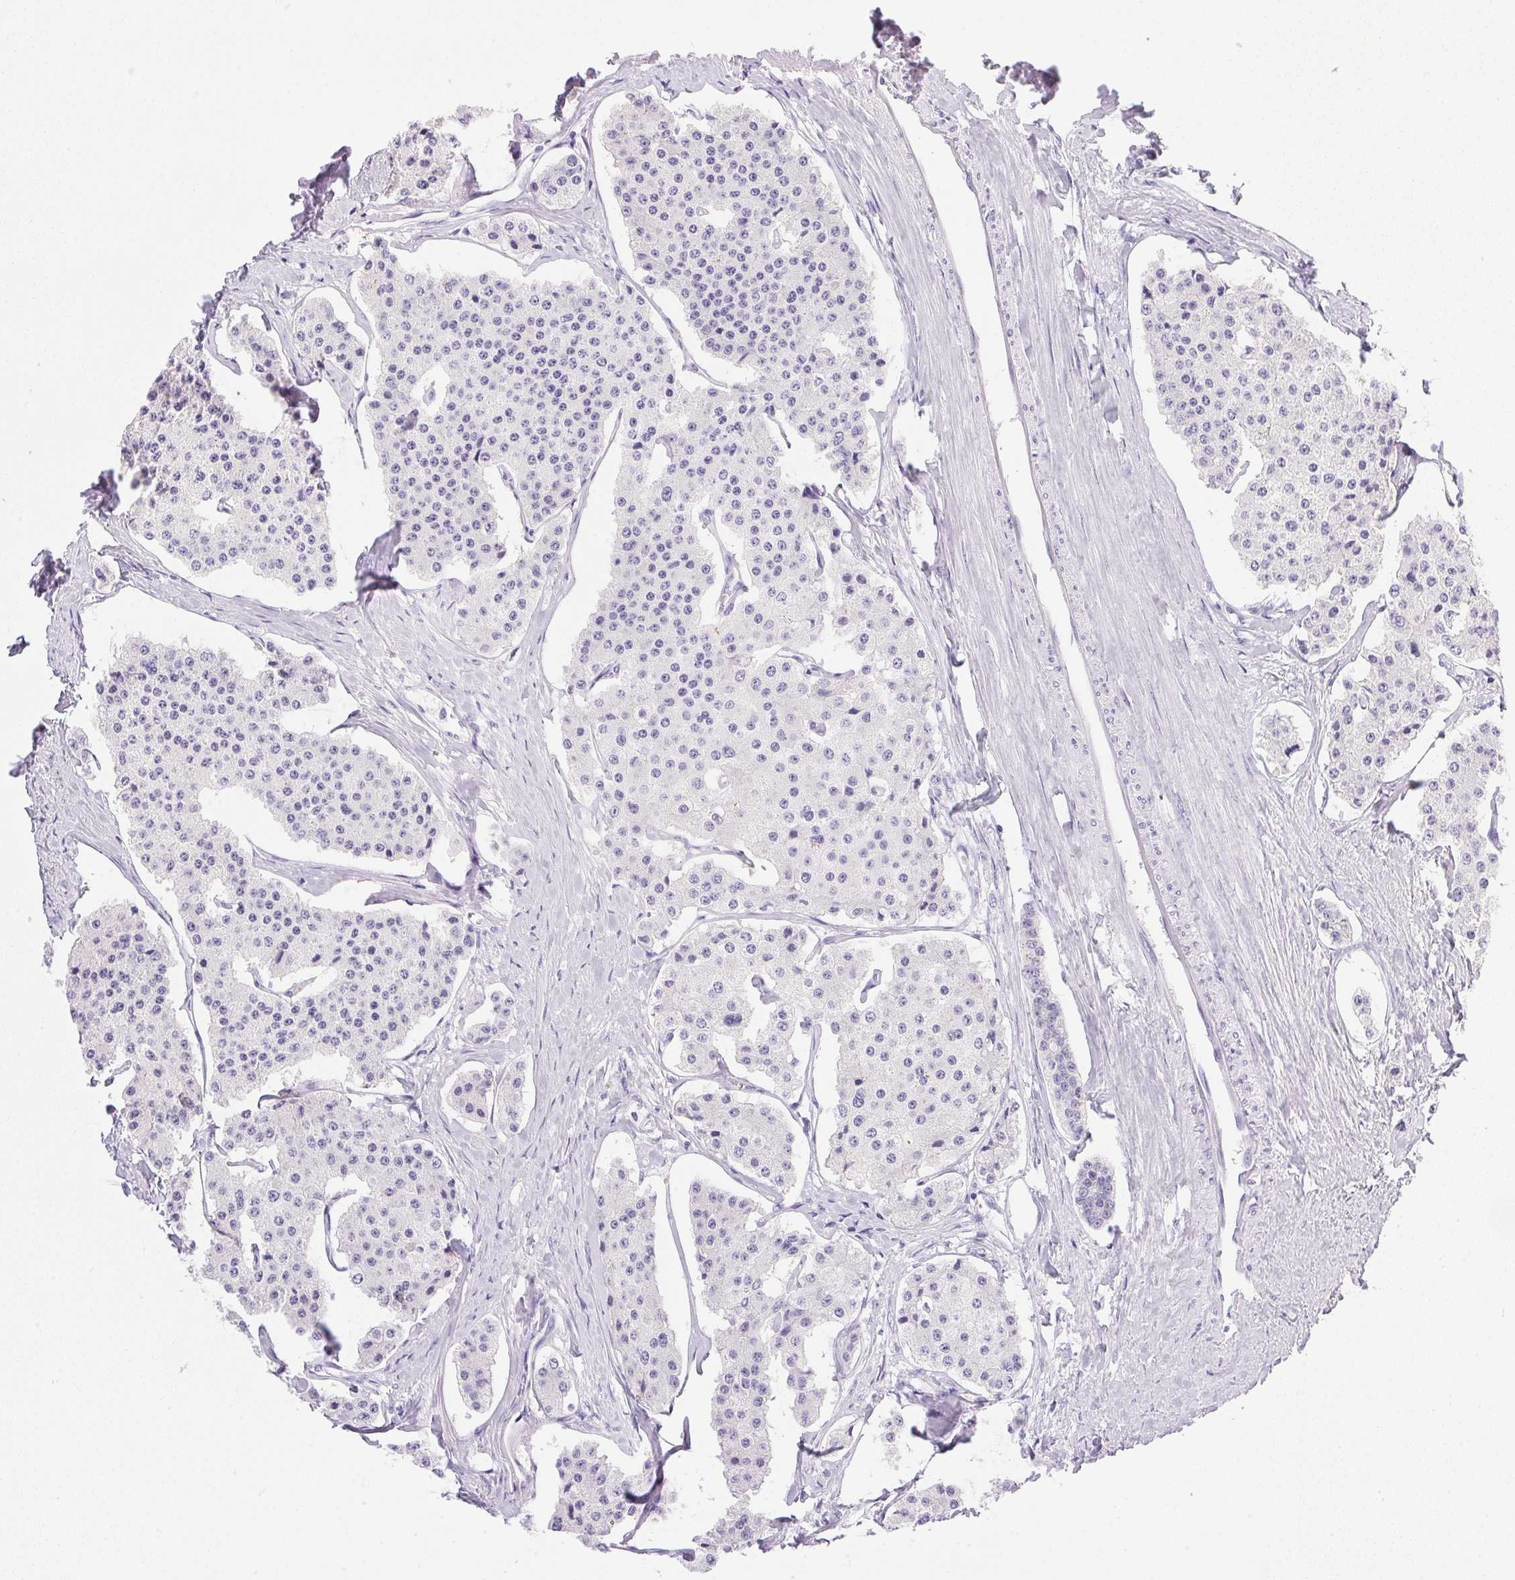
{"staining": {"intensity": "negative", "quantity": "none", "location": "none"}, "tissue": "carcinoid", "cell_type": "Tumor cells", "image_type": "cancer", "snomed": [{"axis": "morphology", "description": "Carcinoid, malignant, NOS"}, {"axis": "topography", "description": "Small intestine"}], "caption": "Immunohistochemistry histopathology image of carcinoid (malignant) stained for a protein (brown), which demonstrates no staining in tumor cells. The staining was performed using DAB to visualize the protein expression in brown, while the nuclei were stained in blue with hematoxylin (Magnification: 20x).", "gene": "ATP6V0A4", "patient": {"sex": "female", "age": 65}}